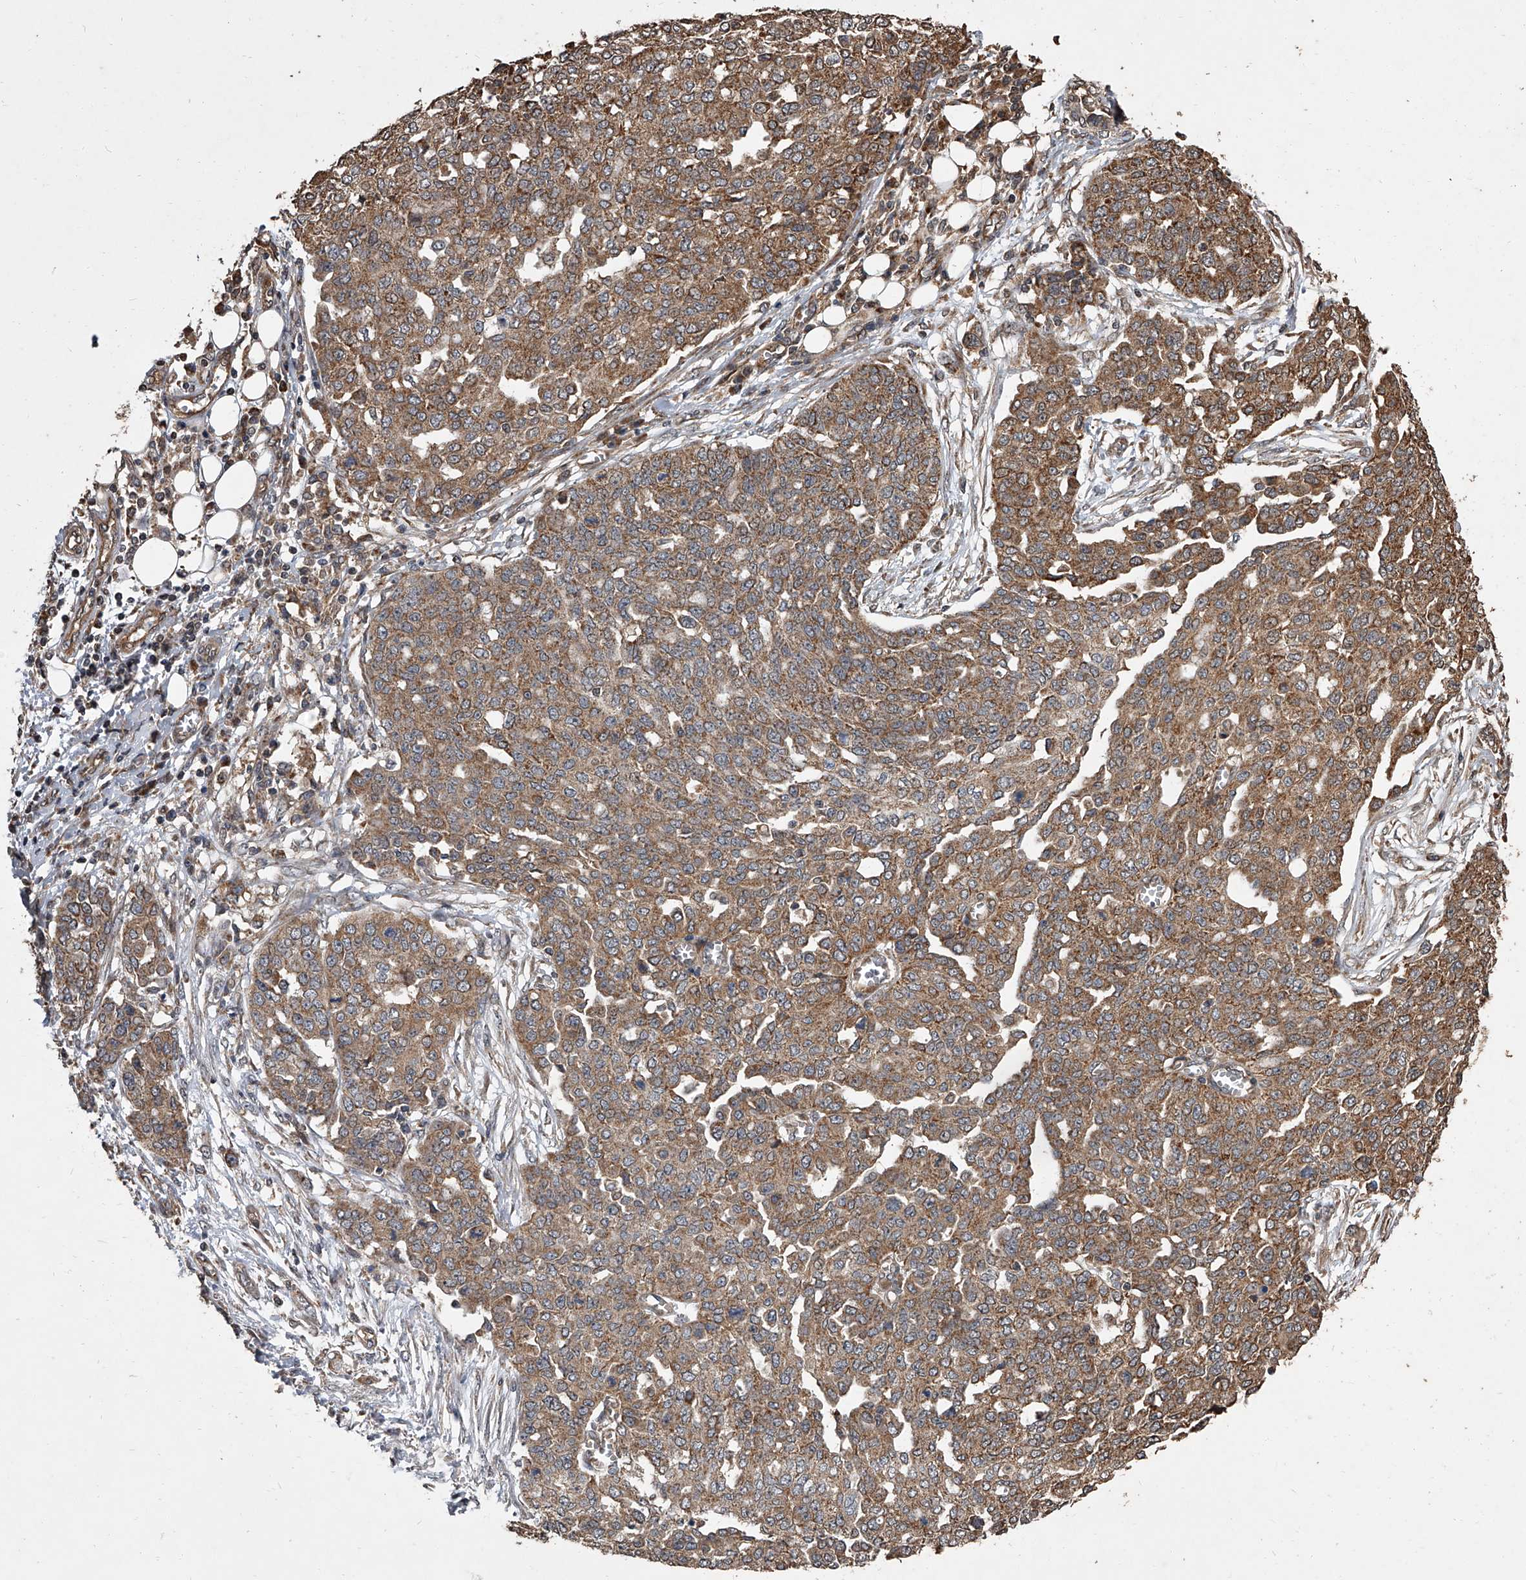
{"staining": {"intensity": "moderate", "quantity": ">75%", "location": "cytoplasmic/membranous"}, "tissue": "ovarian cancer", "cell_type": "Tumor cells", "image_type": "cancer", "snomed": [{"axis": "morphology", "description": "Cystadenocarcinoma, serous, NOS"}, {"axis": "topography", "description": "Soft tissue"}, {"axis": "topography", "description": "Ovary"}], "caption": "There is medium levels of moderate cytoplasmic/membranous positivity in tumor cells of ovarian serous cystadenocarcinoma, as demonstrated by immunohistochemical staining (brown color).", "gene": "LTV1", "patient": {"sex": "female", "age": 57}}